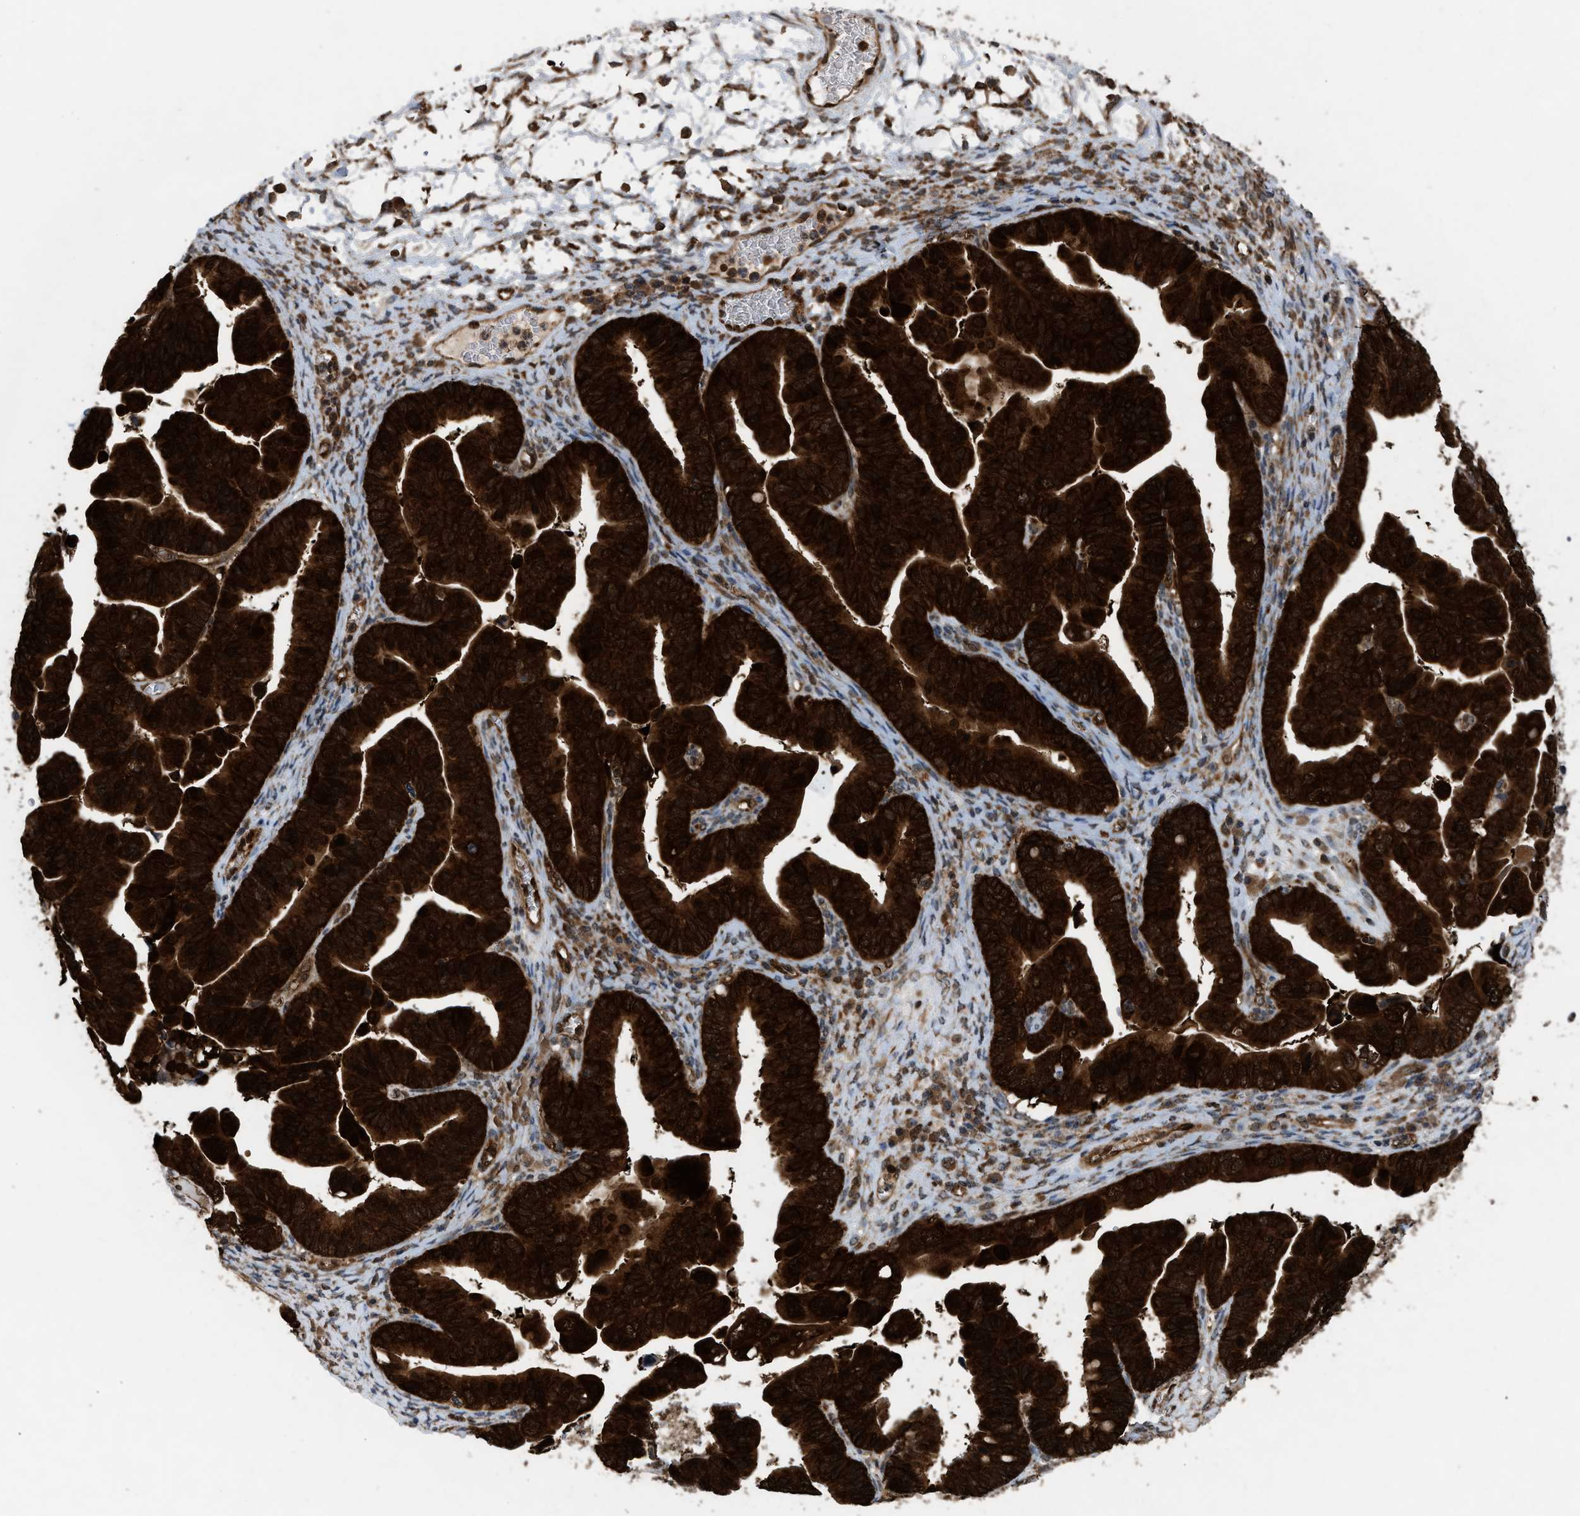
{"staining": {"intensity": "strong", "quantity": ">75%", "location": "cytoplasmic/membranous,nuclear"}, "tissue": "ovarian cancer", "cell_type": "Tumor cells", "image_type": "cancer", "snomed": [{"axis": "morphology", "description": "Cystadenocarcinoma, serous, NOS"}, {"axis": "topography", "description": "Ovary"}], "caption": "This micrograph shows IHC staining of human ovarian cancer, with high strong cytoplasmic/membranous and nuclear positivity in about >75% of tumor cells.", "gene": "OXSR1", "patient": {"sex": "female", "age": 56}}